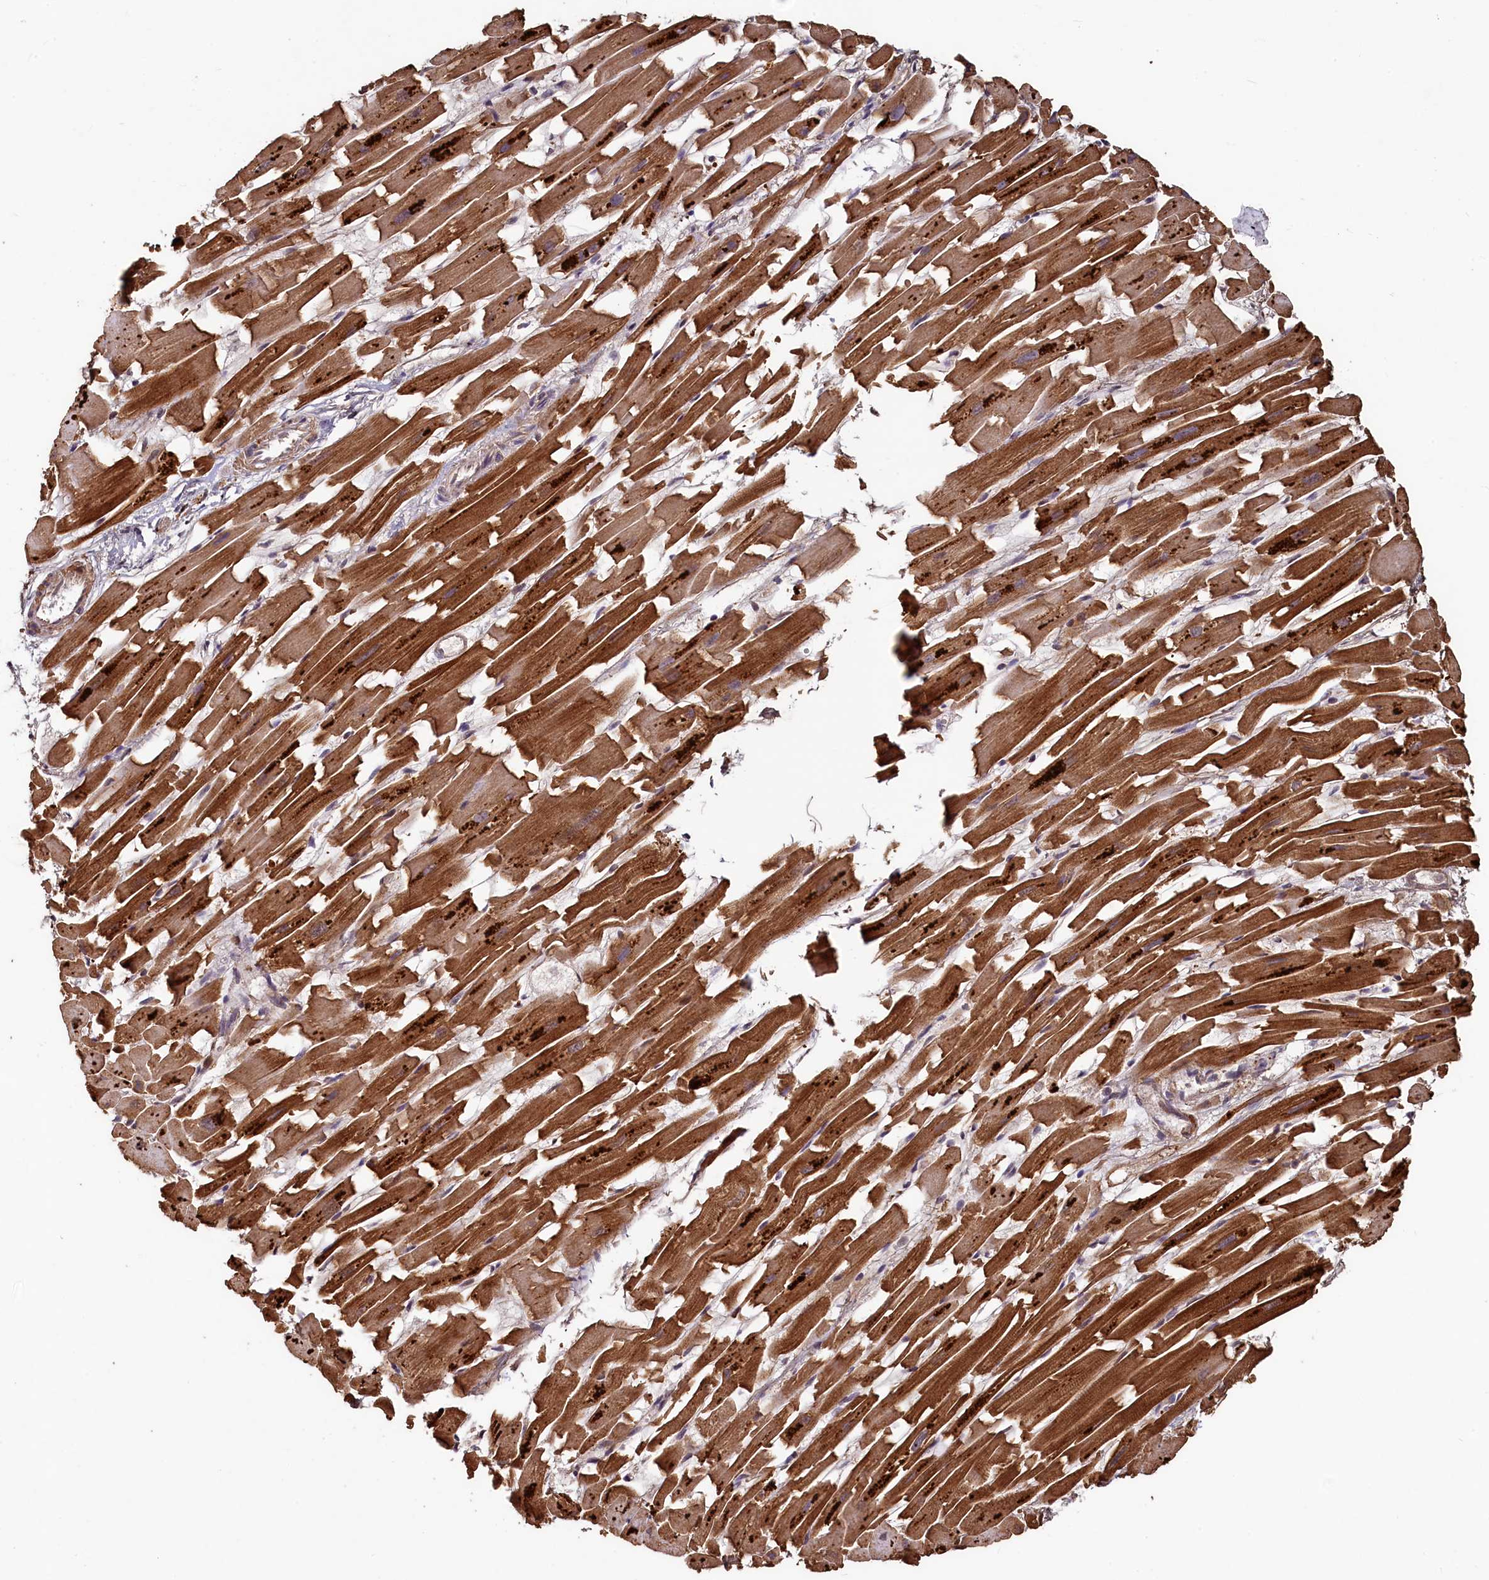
{"staining": {"intensity": "strong", "quantity": ">75%", "location": "cytoplasmic/membranous"}, "tissue": "heart muscle", "cell_type": "Cardiomyocytes", "image_type": "normal", "snomed": [{"axis": "morphology", "description": "Normal tissue, NOS"}, {"axis": "topography", "description": "Heart"}], "caption": "Protein expression analysis of benign human heart muscle reveals strong cytoplasmic/membranous staining in approximately >75% of cardiomyocytes. (DAB (3,3'-diaminobenzidine) IHC, brown staining for protein, blue staining for nuclei).", "gene": "ZNF577", "patient": {"sex": "female", "age": 64}}